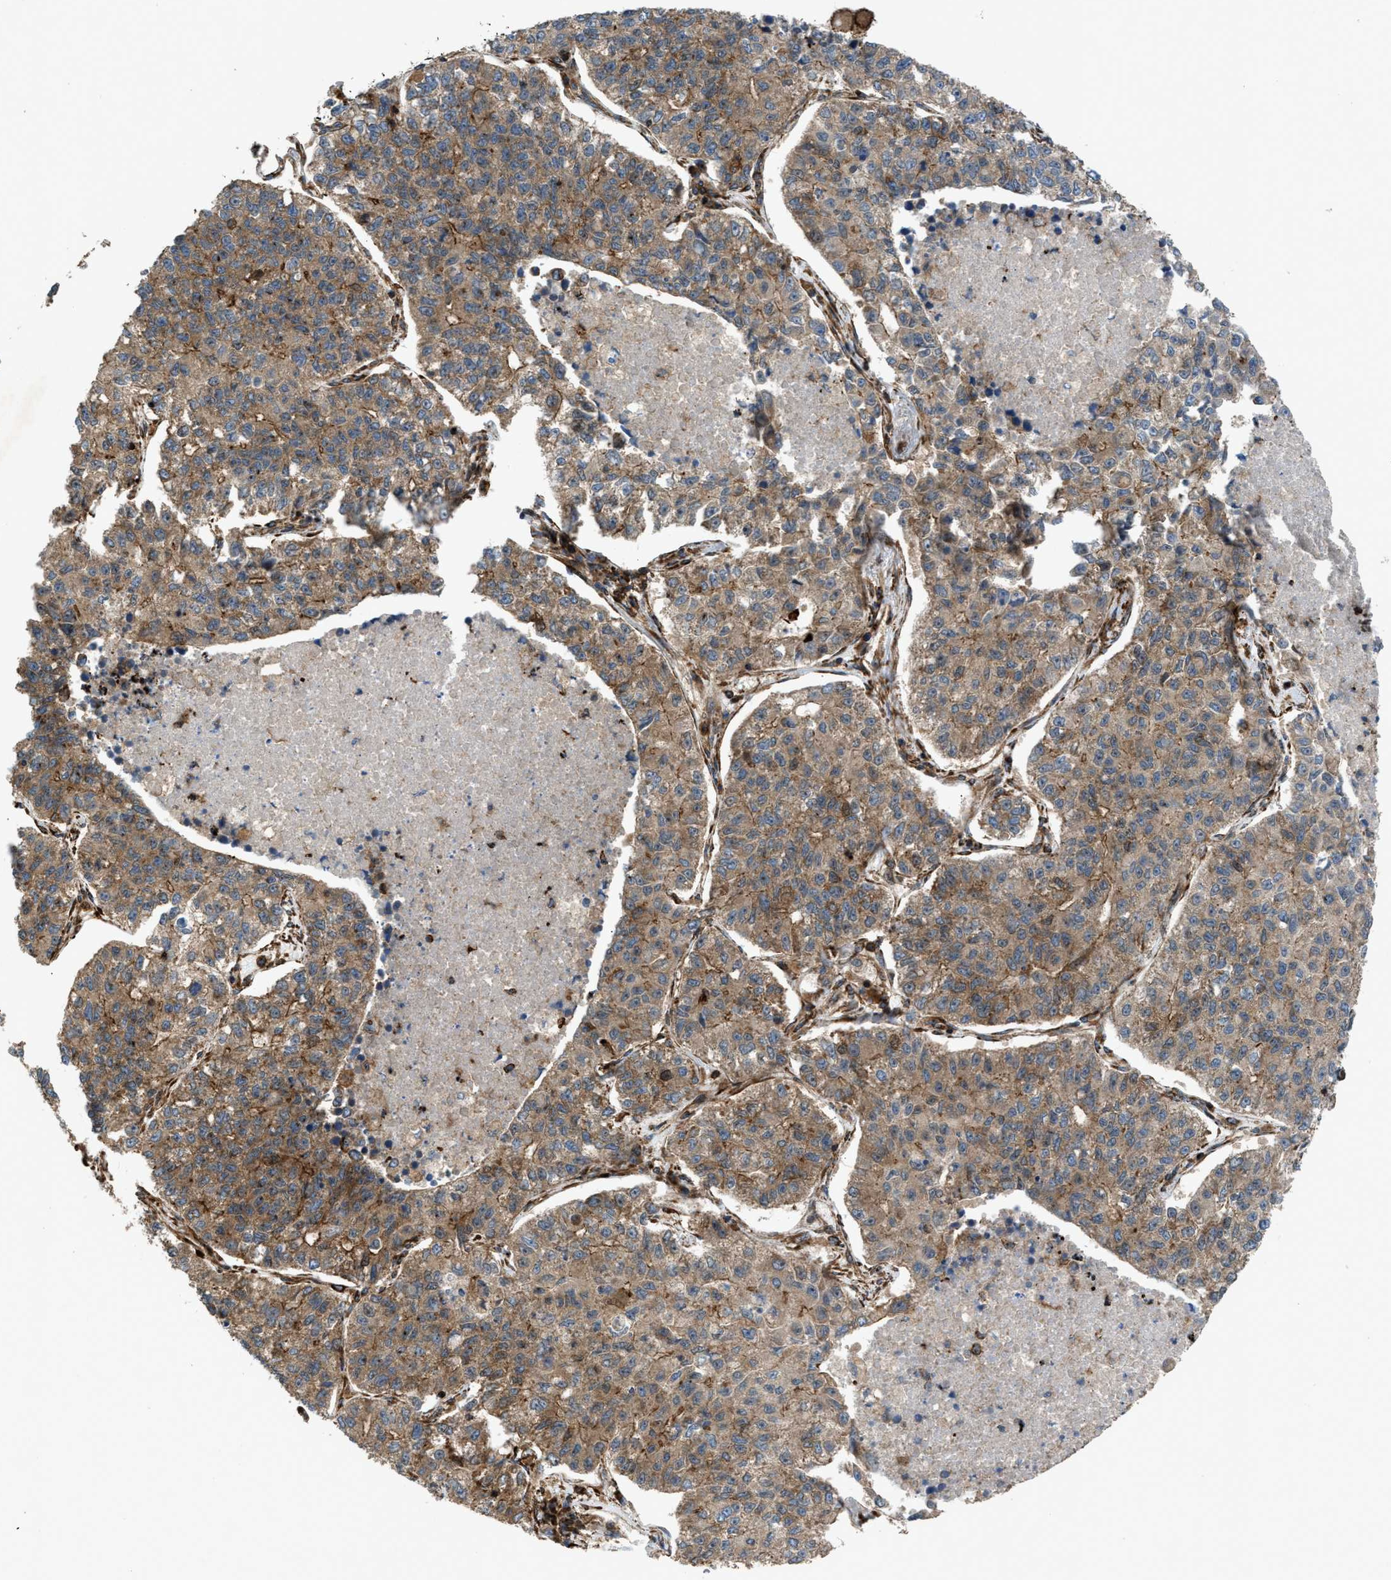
{"staining": {"intensity": "moderate", "quantity": ">75%", "location": "cytoplasmic/membranous"}, "tissue": "lung cancer", "cell_type": "Tumor cells", "image_type": "cancer", "snomed": [{"axis": "morphology", "description": "Adenocarcinoma, NOS"}, {"axis": "topography", "description": "Lung"}], "caption": "A micrograph showing moderate cytoplasmic/membranous positivity in about >75% of tumor cells in lung cancer (adenocarcinoma), as visualized by brown immunohistochemical staining.", "gene": "EGLN1", "patient": {"sex": "male", "age": 49}}